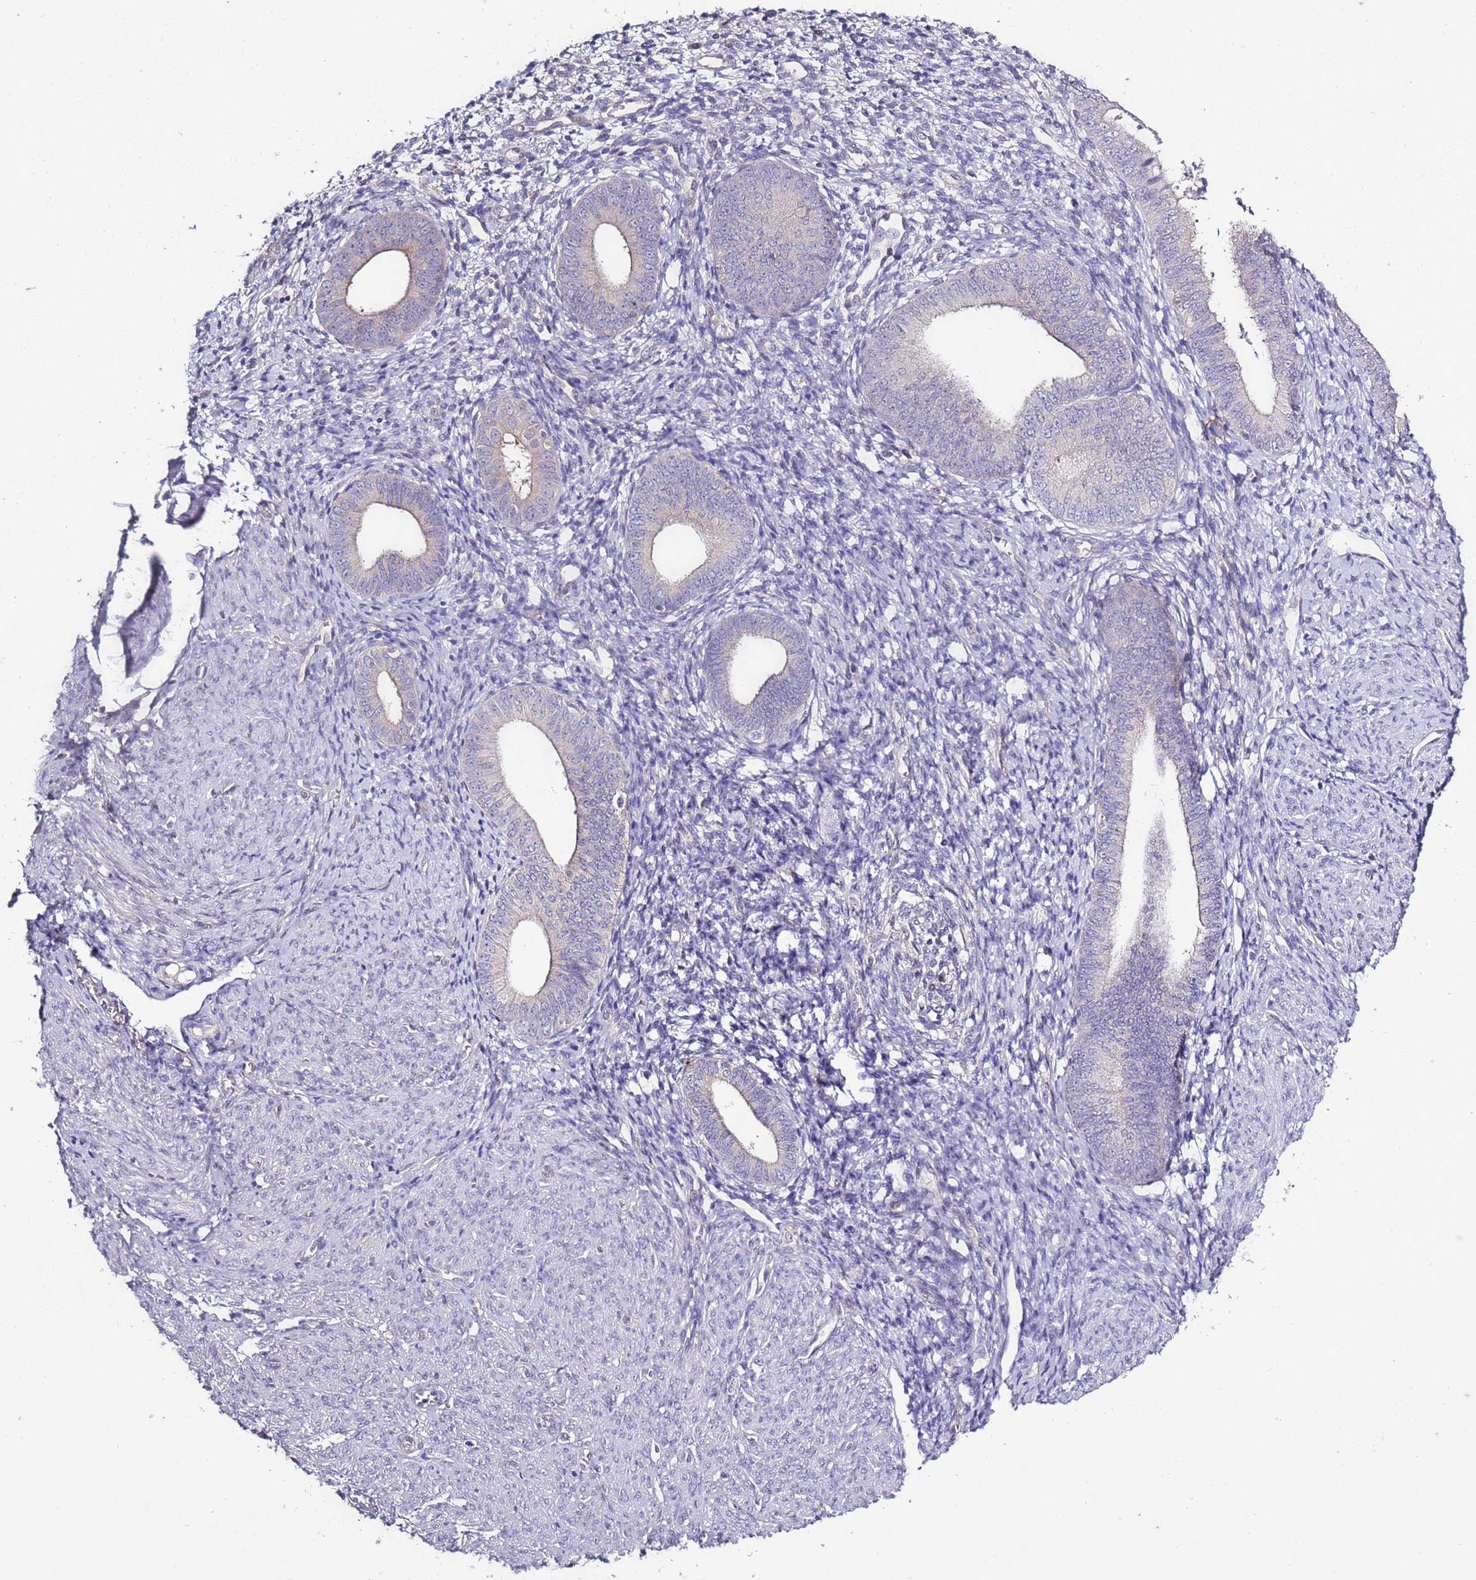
{"staining": {"intensity": "negative", "quantity": "none", "location": "none"}, "tissue": "endometrial cancer", "cell_type": "Tumor cells", "image_type": "cancer", "snomed": [{"axis": "morphology", "description": "Adenocarcinoma, NOS"}, {"axis": "topography", "description": "Endometrium"}], "caption": "Micrograph shows no significant protein expression in tumor cells of endometrial cancer.", "gene": "CAPN9", "patient": {"sex": "female", "age": 79}}